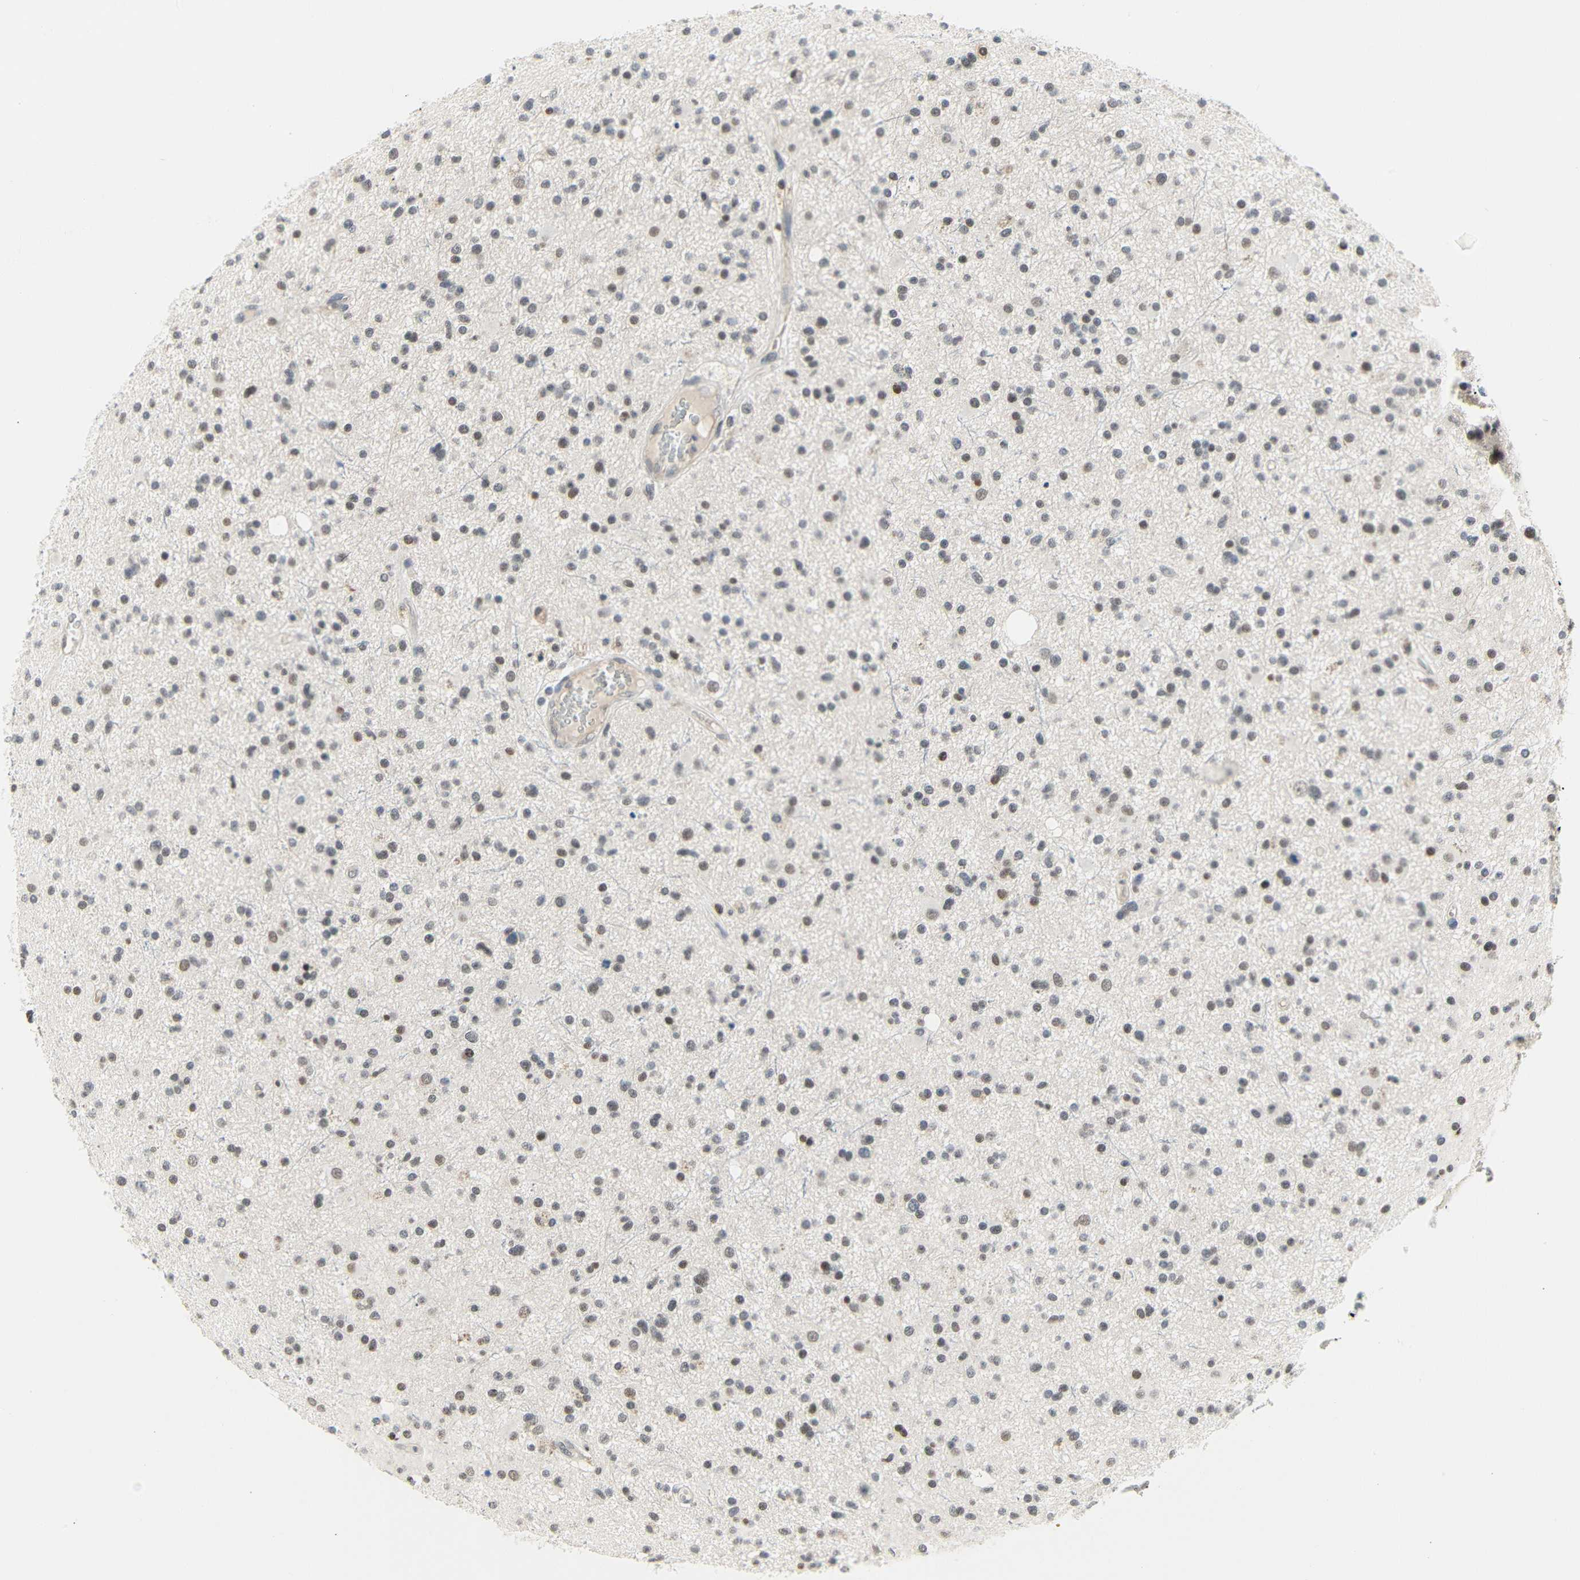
{"staining": {"intensity": "moderate", "quantity": ">75%", "location": "nuclear"}, "tissue": "glioma", "cell_type": "Tumor cells", "image_type": "cancer", "snomed": [{"axis": "morphology", "description": "Glioma, malignant, High grade"}, {"axis": "topography", "description": "Brain"}], "caption": "Moderate nuclear protein positivity is appreciated in about >75% of tumor cells in glioma. Ihc stains the protein in brown and the nuclei are stained blue.", "gene": "IMPG2", "patient": {"sex": "male", "age": 33}}